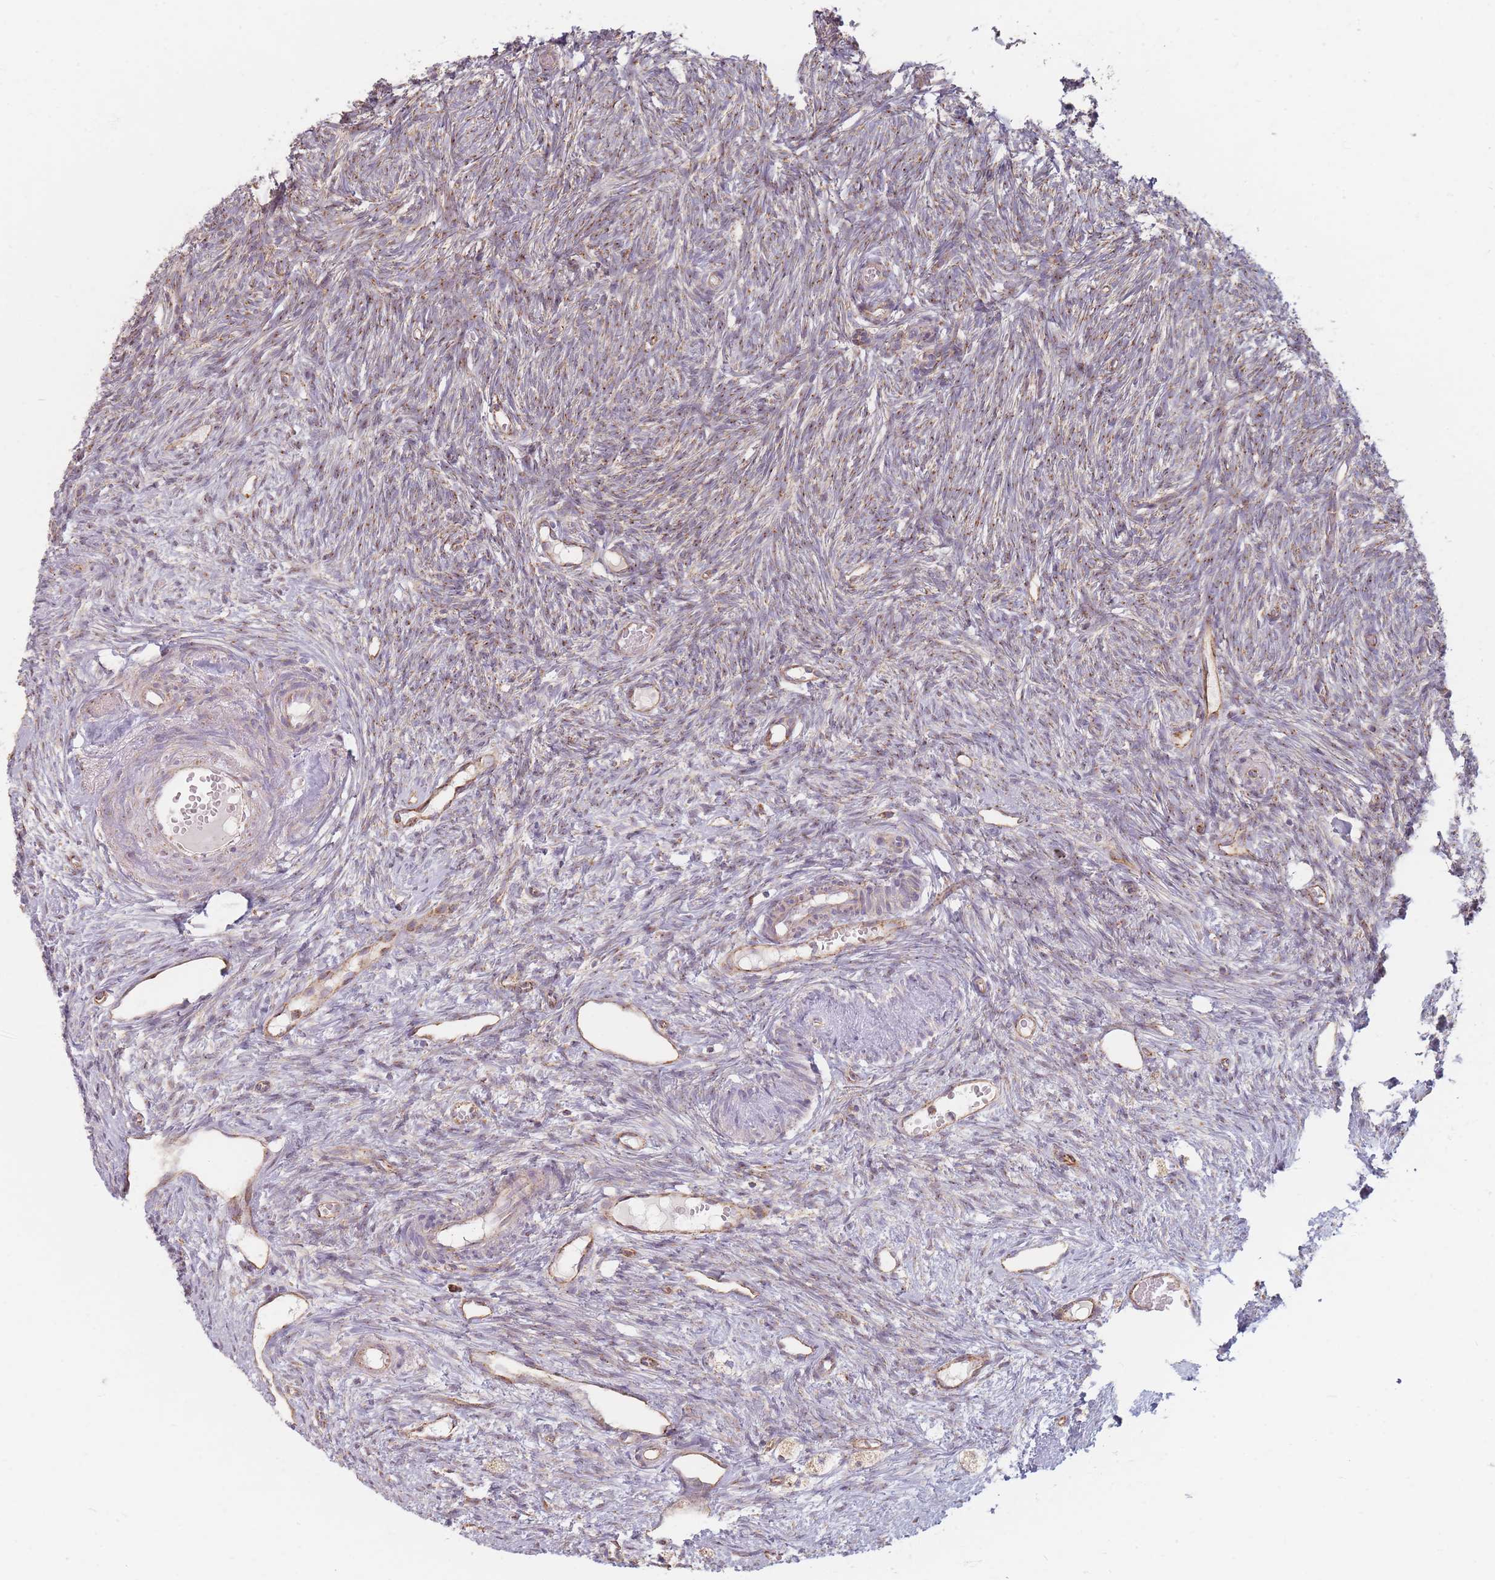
{"staining": {"intensity": "moderate", "quantity": "<25%", "location": "cytoplasmic/membranous"}, "tissue": "ovary", "cell_type": "Ovarian stroma cells", "image_type": "normal", "snomed": [{"axis": "morphology", "description": "Normal tissue, NOS"}, {"axis": "topography", "description": "Ovary"}], "caption": "Brown immunohistochemical staining in unremarkable ovary reveals moderate cytoplasmic/membranous positivity in approximately <25% of ovarian stroma cells. Nuclei are stained in blue.", "gene": "ESRP2", "patient": {"sex": "female", "age": 51}}